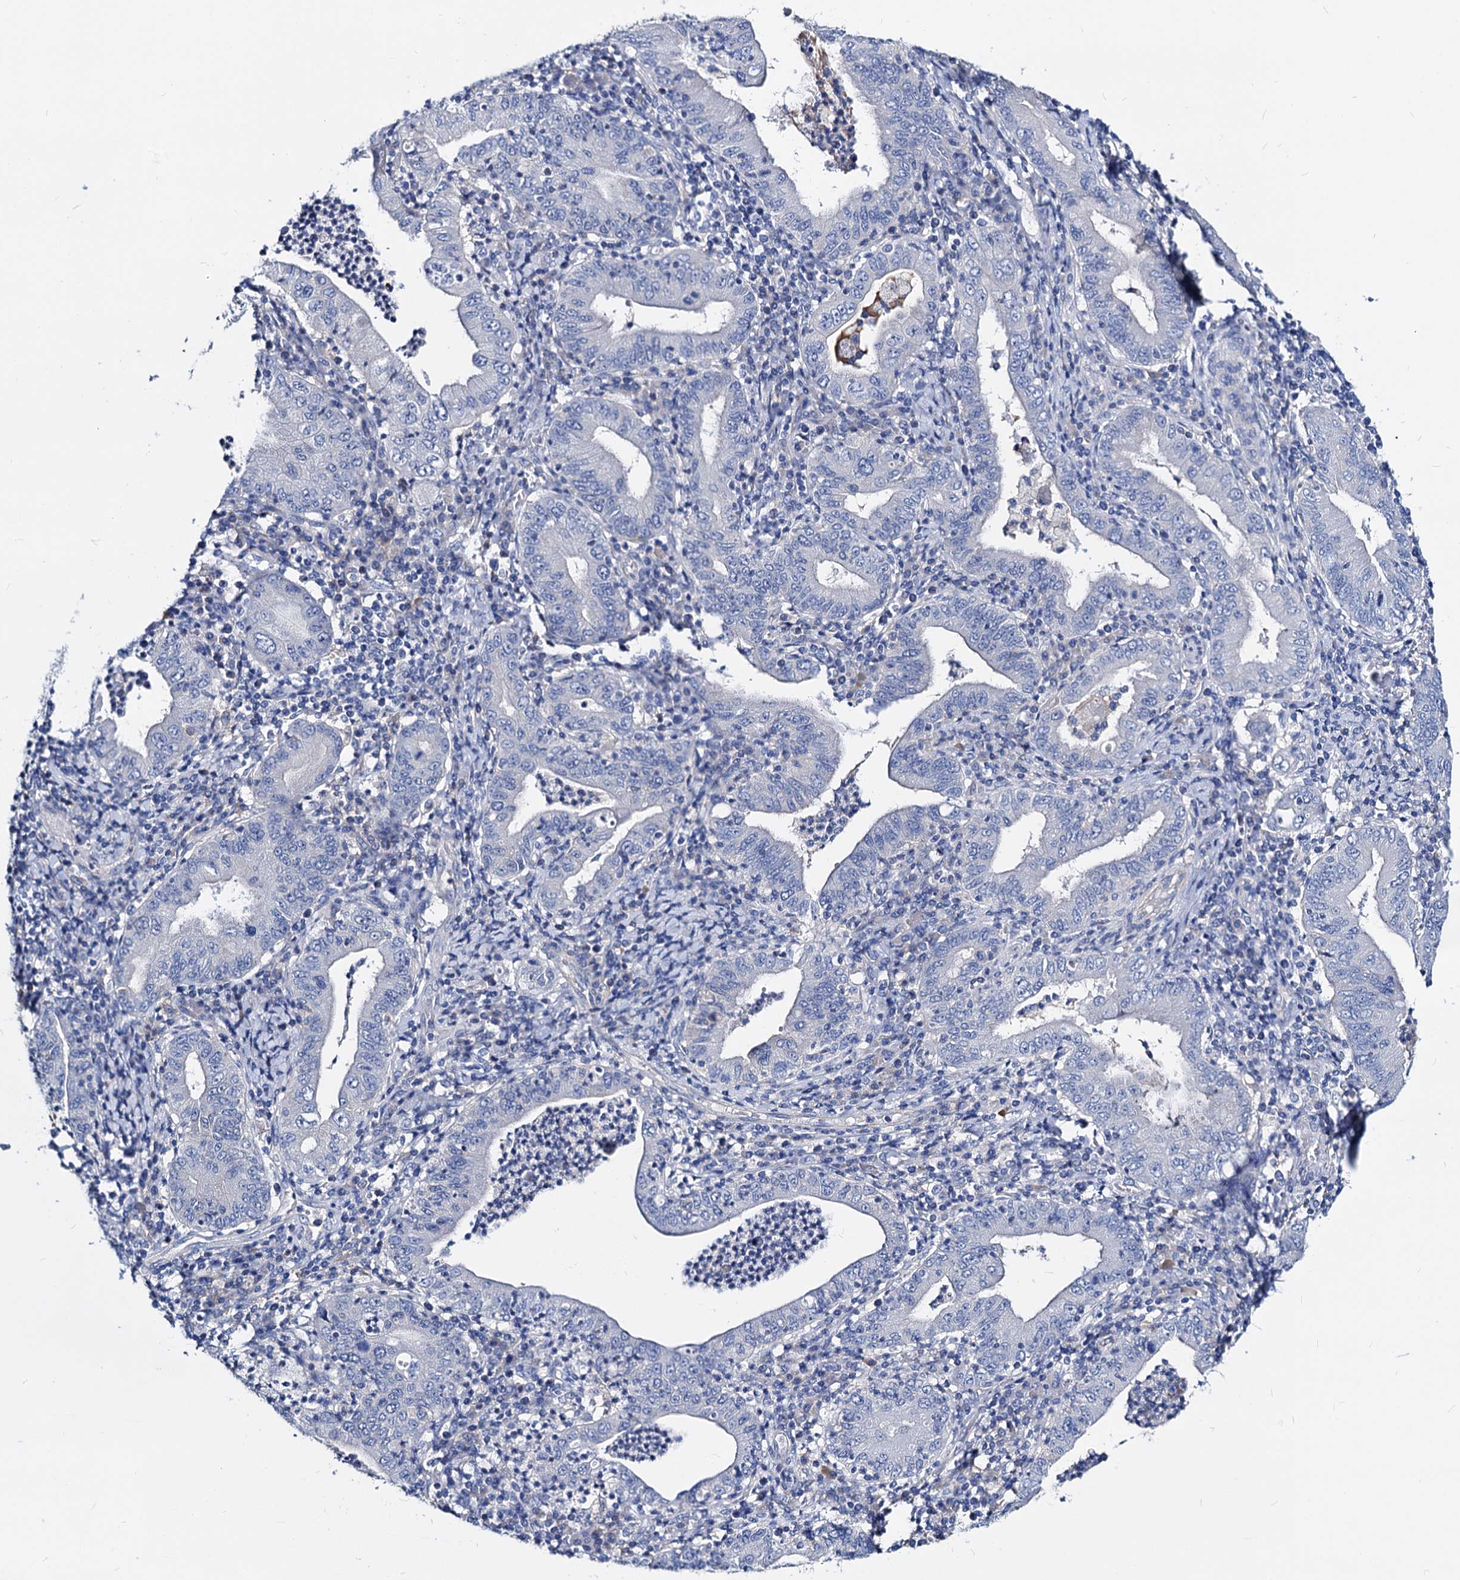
{"staining": {"intensity": "negative", "quantity": "none", "location": "none"}, "tissue": "stomach cancer", "cell_type": "Tumor cells", "image_type": "cancer", "snomed": [{"axis": "morphology", "description": "Normal tissue, NOS"}, {"axis": "morphology", "description": "Adenocarcinoma, NOS"}, {"axis": "topography", "description": "Esophagus"}, {"axis": "topography", "description": "Stomach, upper"}, {"axis": "topography", "description": "Peripheral nerve tissue"}], "caption": "DAB immunohistochemical staining of stomach cancer exhibits no significant expression in tumor cells. The staining was performed using DAB (3,3'-diaminobenzidine) to visualize the protein expression in brown, while the nuclei were stained in blue with hematoxylin (Magnification: 20x).", "gene": "DYDC2", "patient": {"sex": "male", "age": 62}}